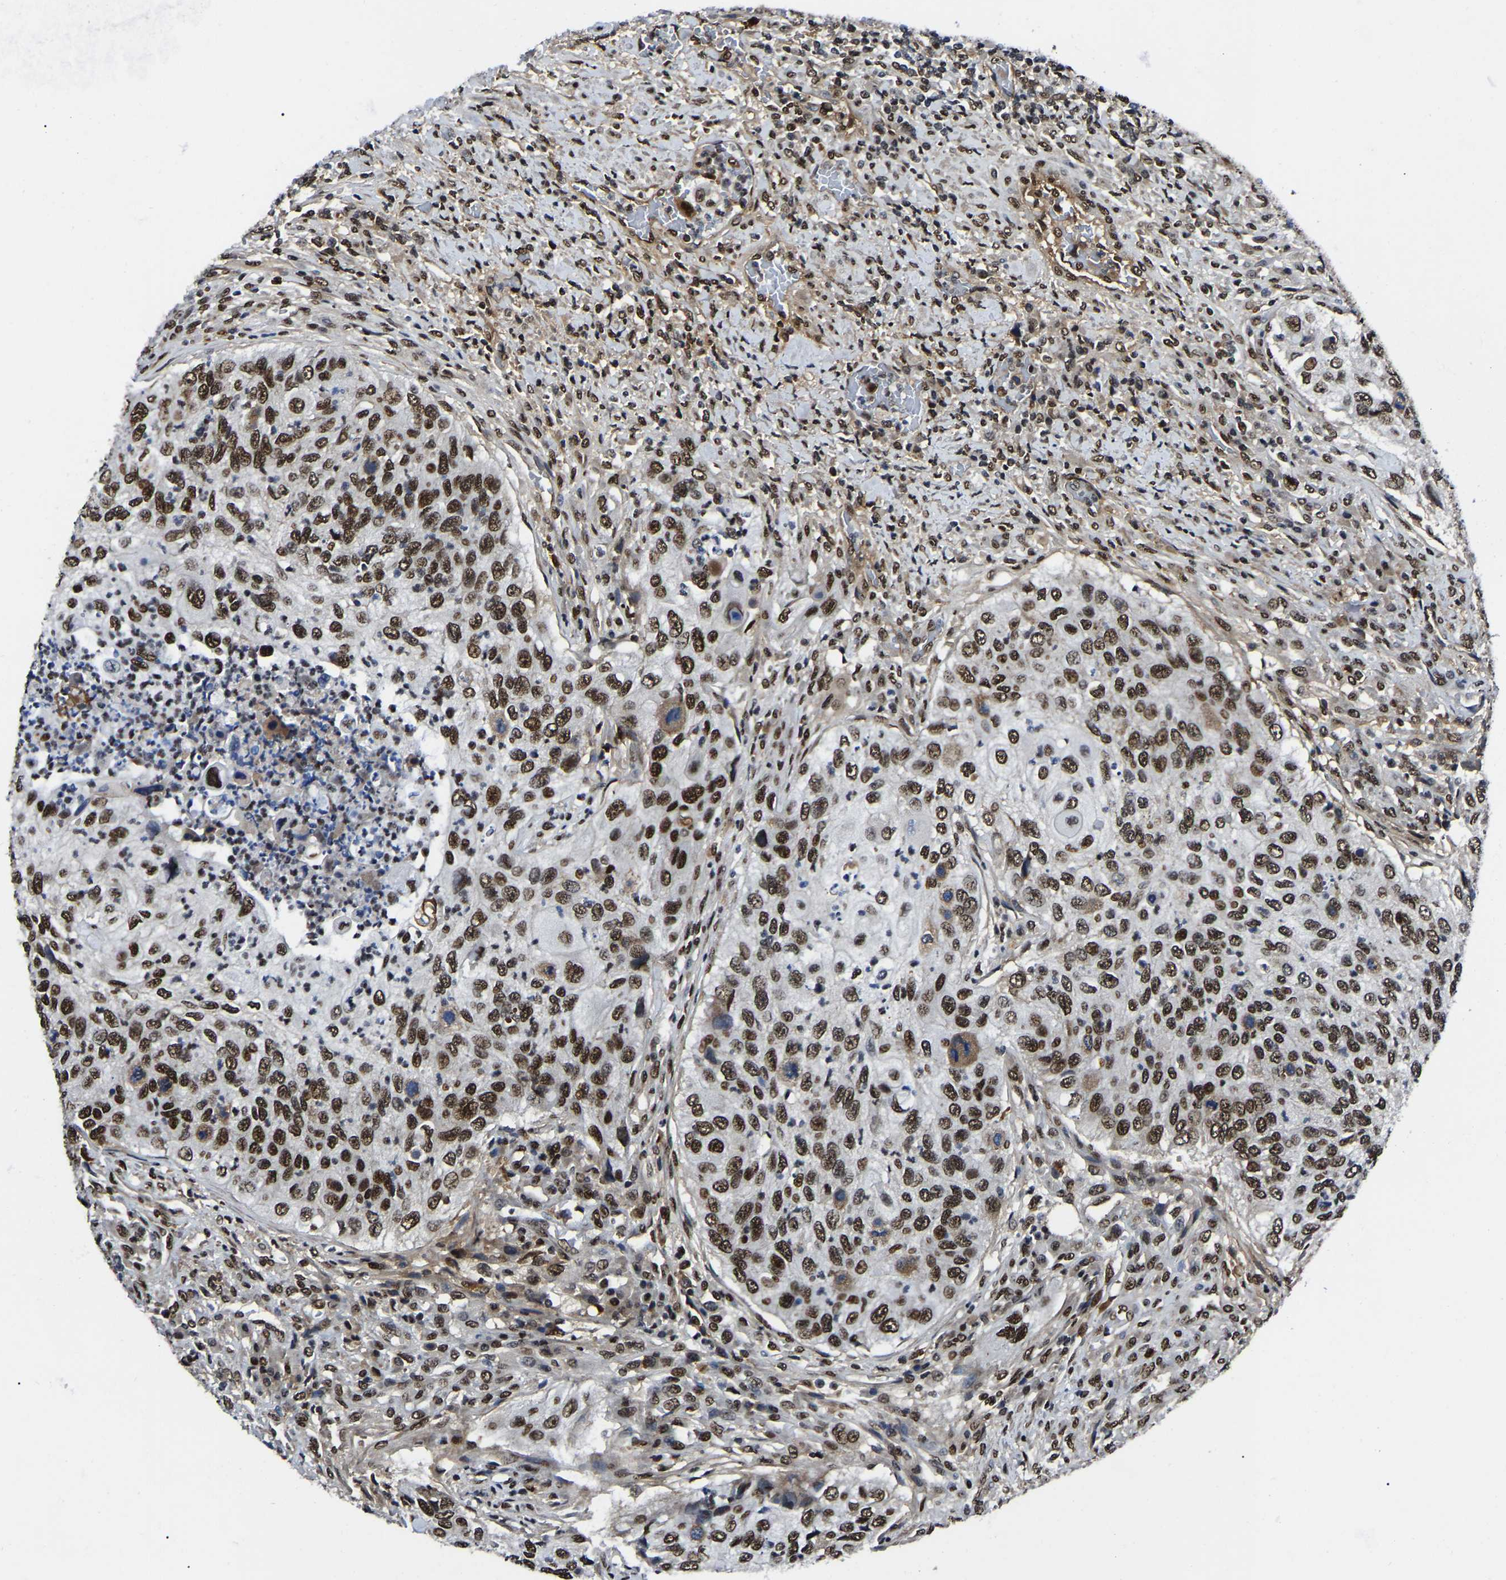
{"staining": {"intensity": "strong", "quantity": ">75%", "location": "nuclear"}, "tissue": "urothelial cancer", "cell_type": "Tumor cells", "image_type": "cancer", "snomed": [{"axis": "morphology", "description": "Urothelial carcinoma, High grade"}, {"axis": "topography", "description": "Urinary bladder"}], "caption": "This is an image of immunohistochemistry staining of urothelial cancer, which shows strong expression in the nuclear of tumor cells.", "gene": "TRIM35", "patient": {"sex": "female", "age": 60}}